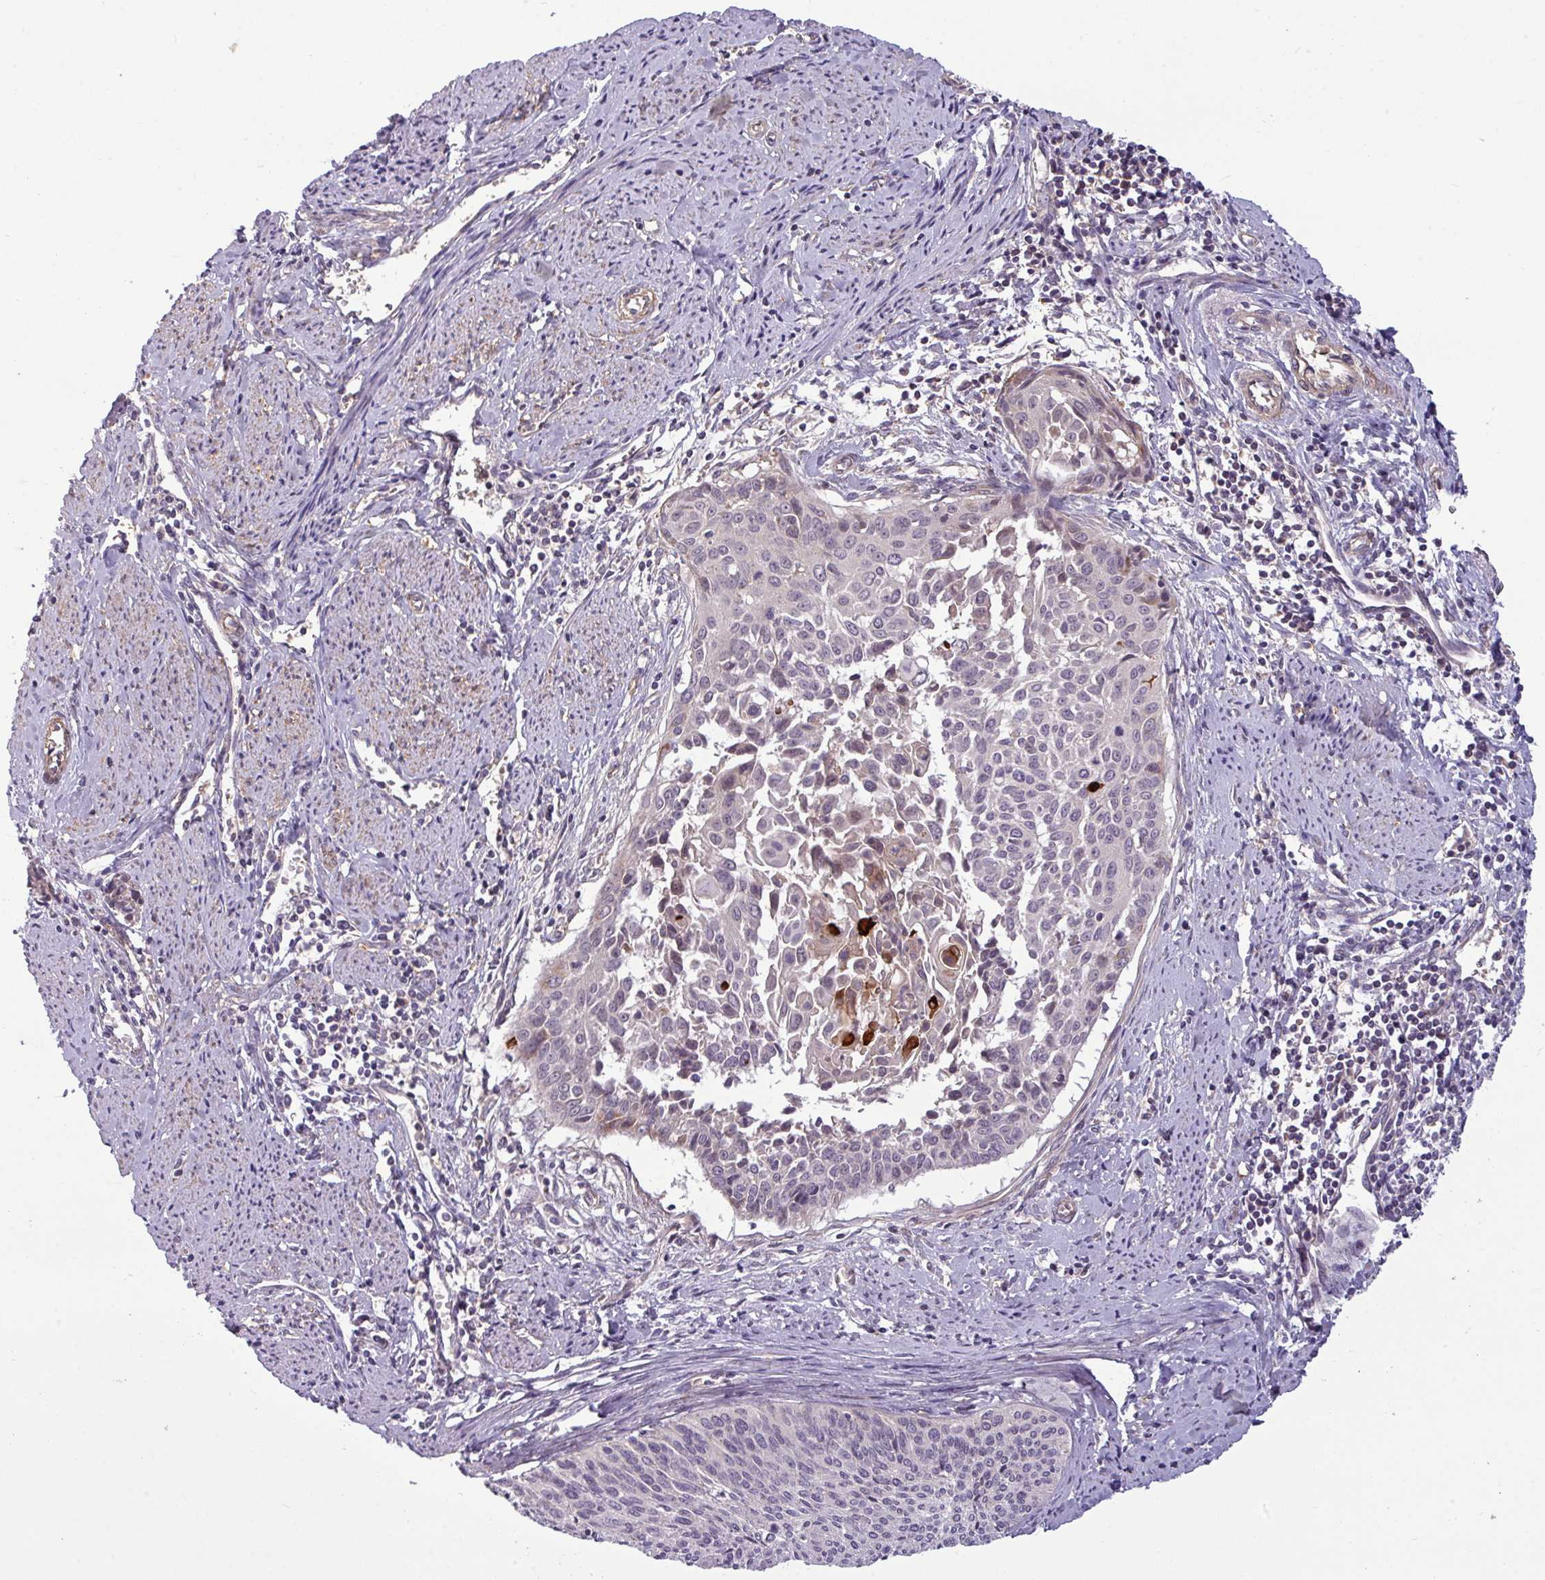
{"staining": {"intensity": "negative", "quantity": "none", "location": "none"}, "tissue": "cervical cancer", "cell_type": "Tumor cells", "image_type": "cancer", "snomed": [{"axis": "morphology", "description": "Squamous cell carcinoma, NOS"}, {"axis": "topography", "description": "Cervix"}], "caption": "High power microscopy image of an IHC micrograph of cervical cancer (squamous cell carcinoma), revealing no significant positivity in tumor cells.", "gene": "ZNF35", "patient": {"sex": "female", "age": 55}}